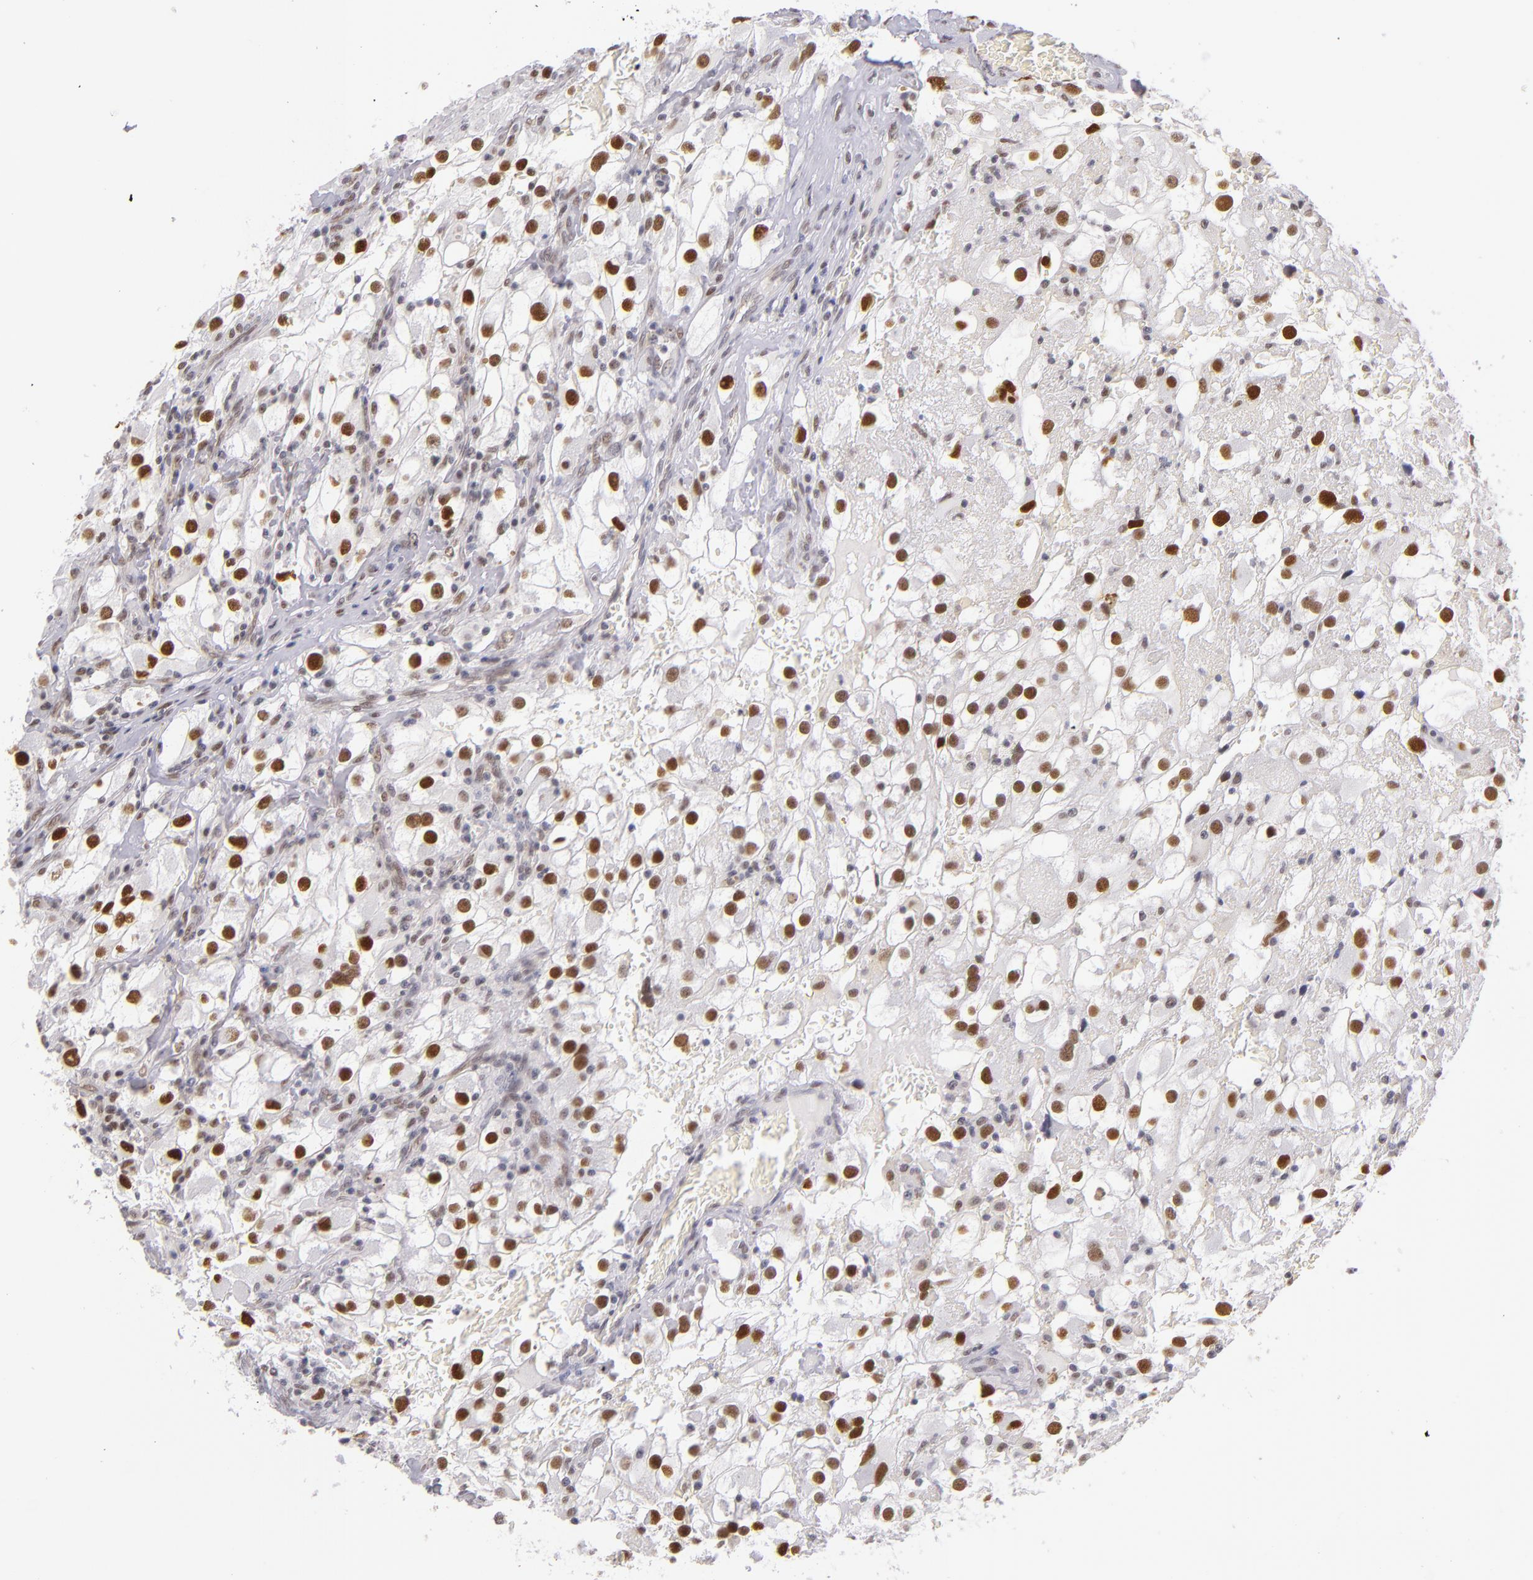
{"staining": {"intensity": "moderate", "quantity": ">75%", "location": "nuclear"}, "tissue": "renal cancer", "cell_type": "Tumor cells", "image_type": "cancer", "snomed": [{"axis": "morphology", "description": "Adenocarcinoma, NOS"}, {"axis": "topography", "description": "Kidney"}], "caption": "Renal cancer (adenocarcinoma) stained for a protein exhibits moderate nuclear positivity in tumor cells.", "gene": "NCOR2", "patient": {"sex": "female", "age": 52}}